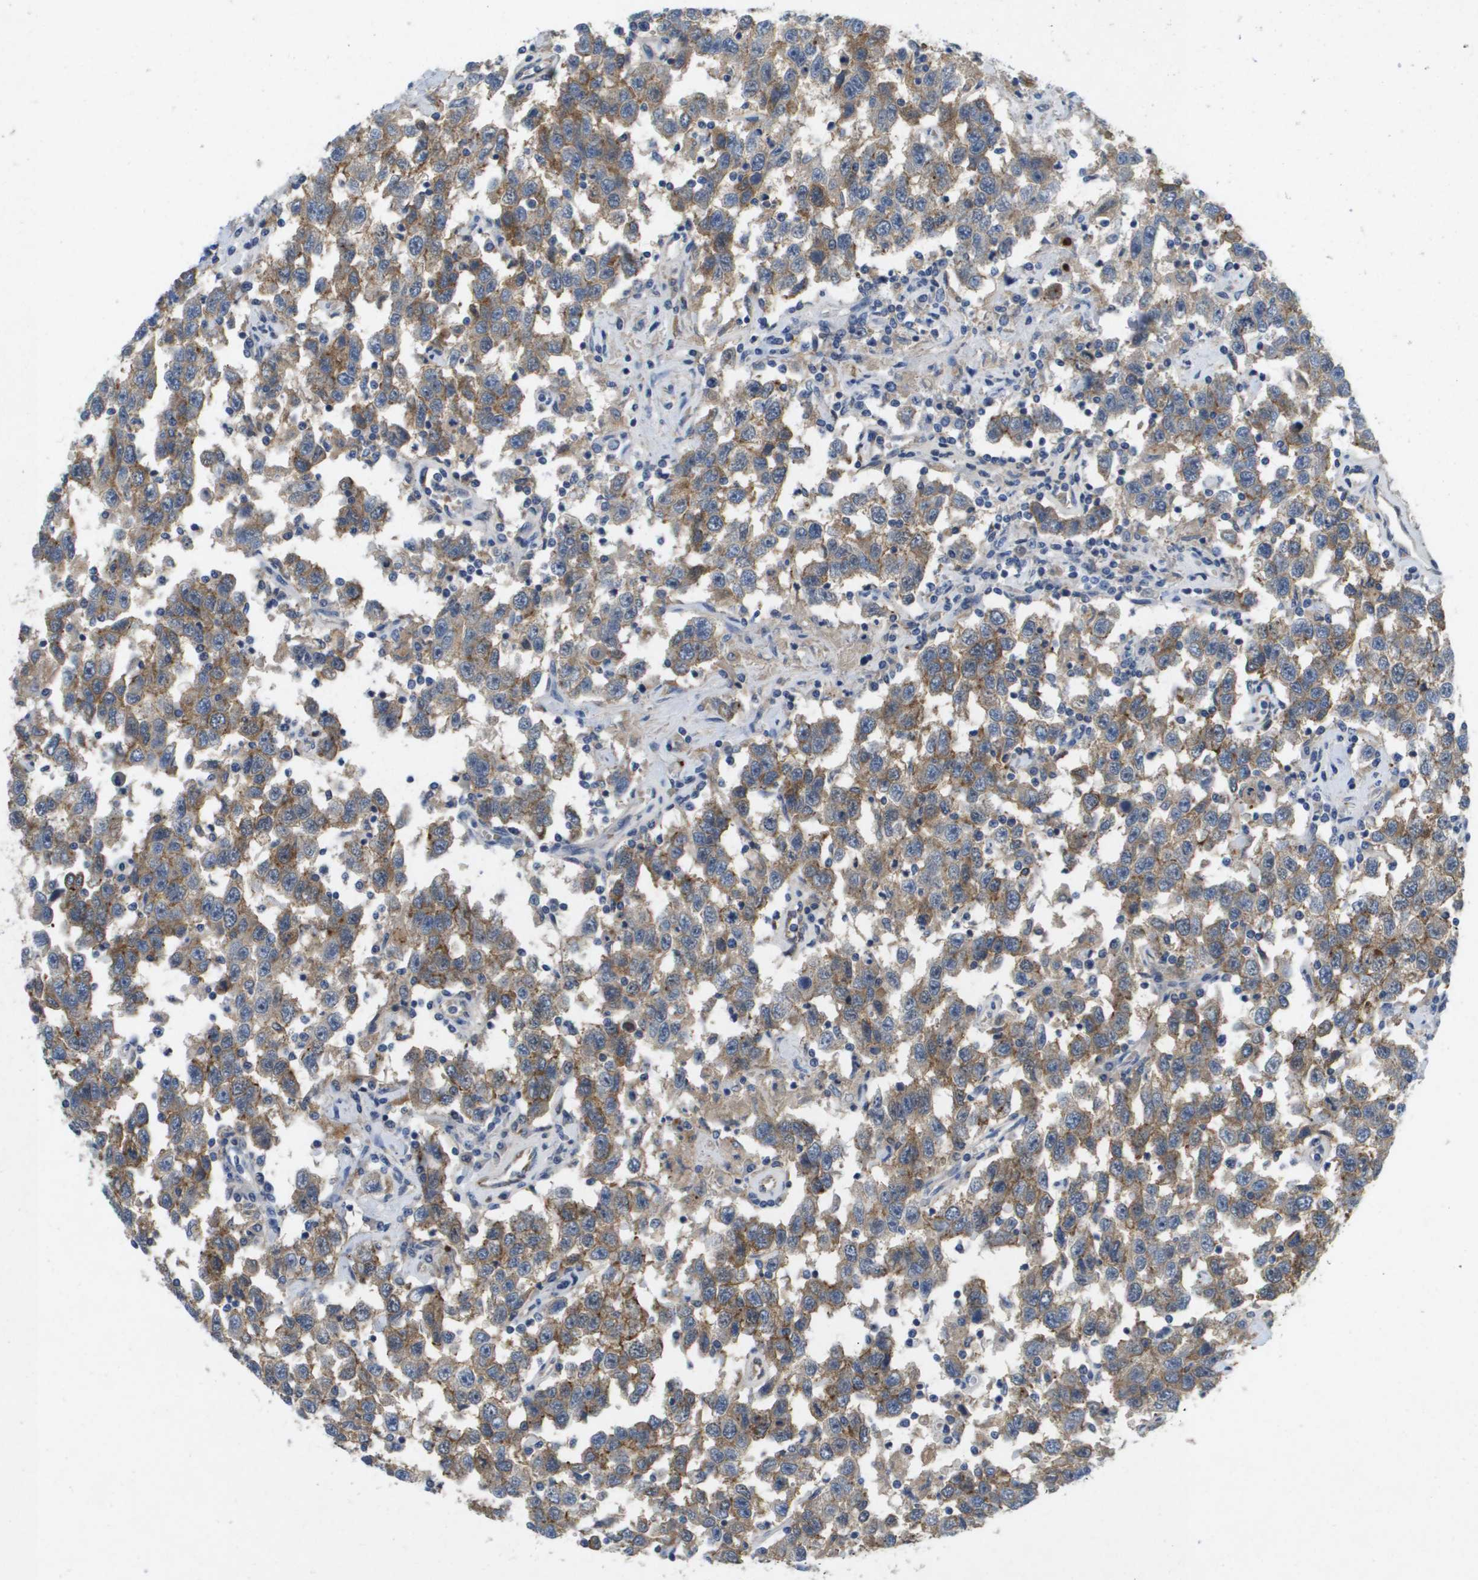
{"staining": {"intensity": "moderate", "quantity": ">75%", "location": "cytoplasmic/membranous"}, "tissue": "testis cancer", "cell_type": "Tumor cells", "image_type": "cancer", "snomed": [{"axis": "morphology", "description": "Seminoma, NOS"}, {"axis": "topography", "description": "Testis"}], "caption": "Brown immunohistochemical staining in human testis cancer (seminoma) reveals moderate cytoplasmic/membranous staining in about >75% of tumor cells.", "gene": "LIPG", "patient": {"sex": "male", "age": 41}}